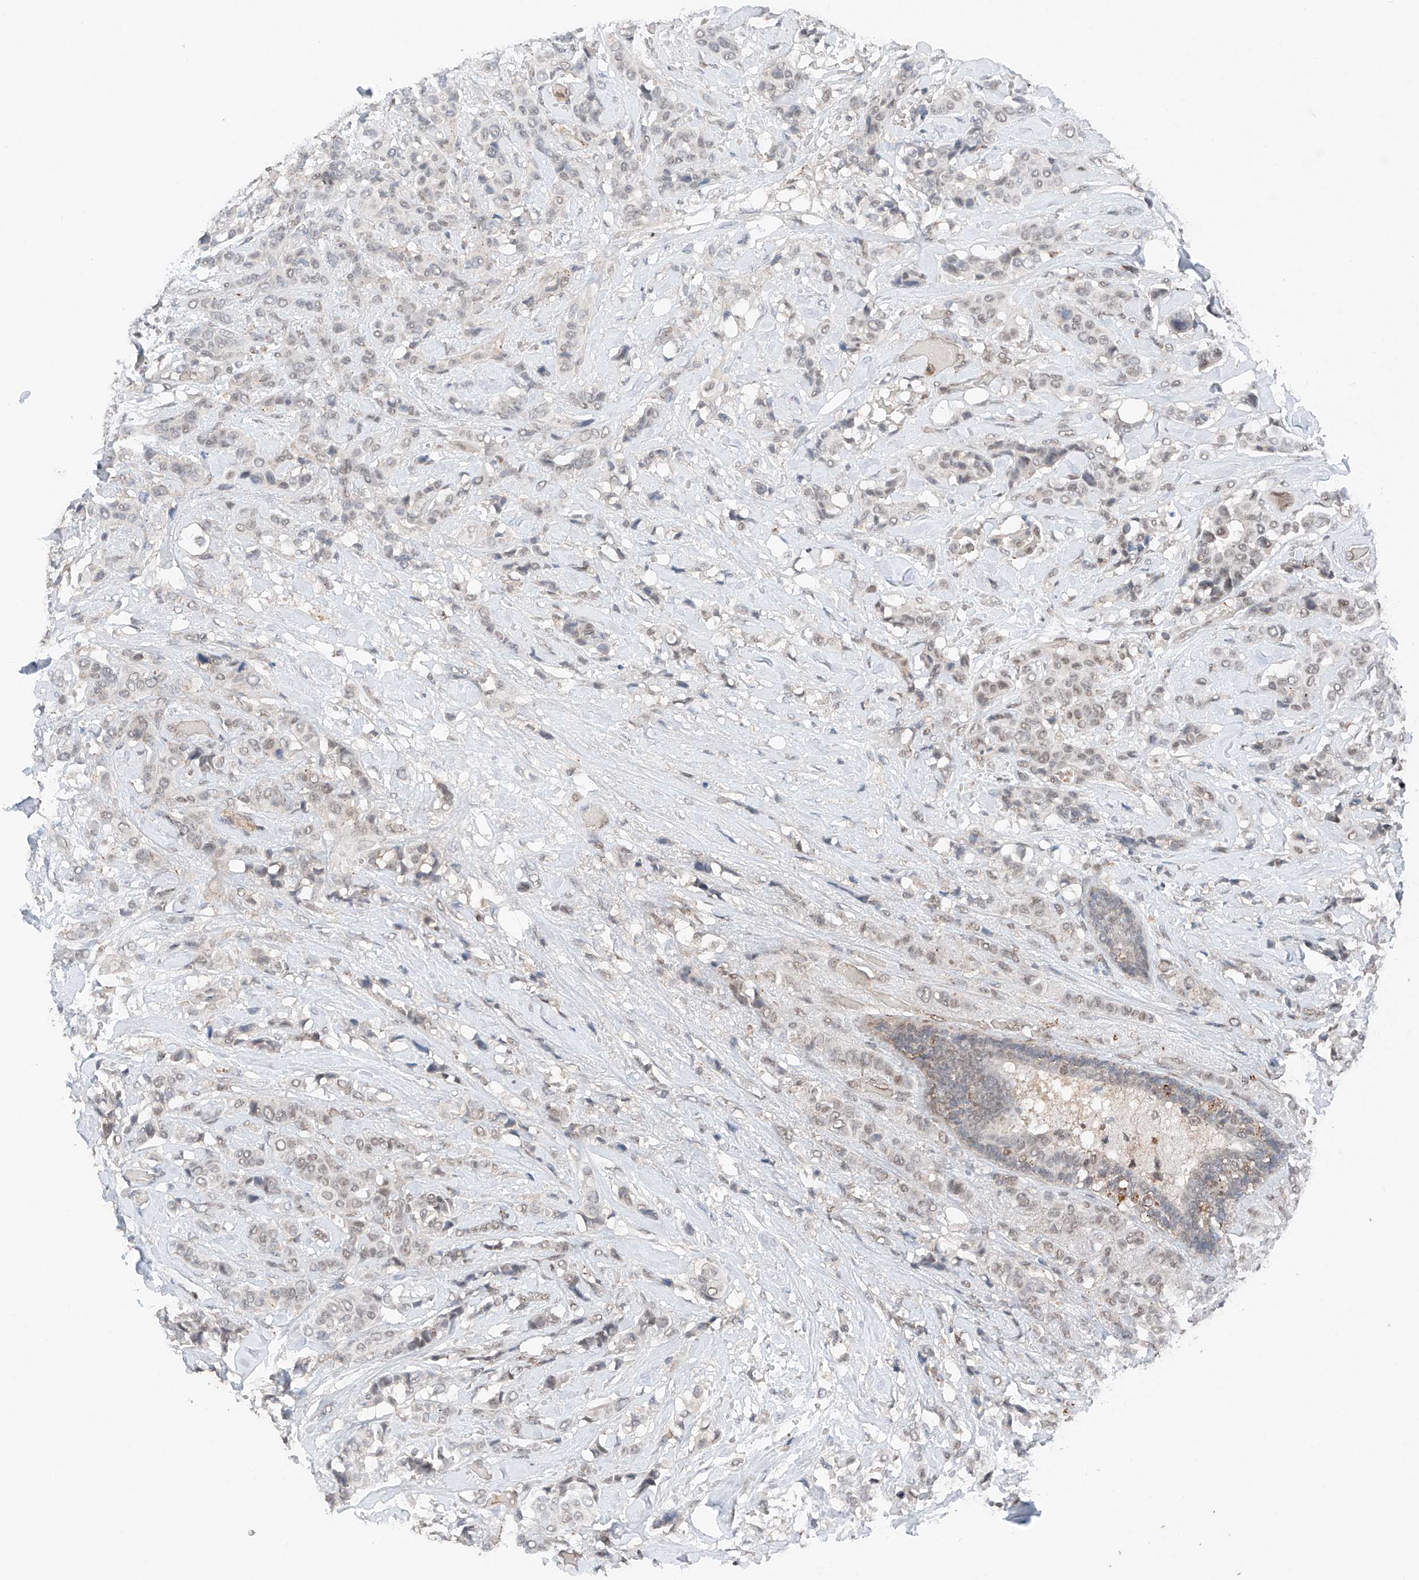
{"staining": {"intensity": "weak", "quantity": "25%-75%", "location": "nuclear"}, "tissue": "breast cancer", "cell_type": "Tumor cells", "image_type": "cancer", "snomed": [{"axis": "morphology", "description": "Lobular carcinoma"}, {"axis": "topography", "description": "Breast"}], "caption": "DAB (3,3'-diaminobenzidine) immunohistochemical staining of human breast cancer exhibits weak nuclear protein staining in approximately 25%-75% of tumor cells. The protein is stained brown, and the nuclei are stained in blue (DAB (3,3'-diaminobenzidine) IHC with brightfield microscopy, high magnification).", "gene": "TBX4", "patient": {"sex": "female", "age": 51}}